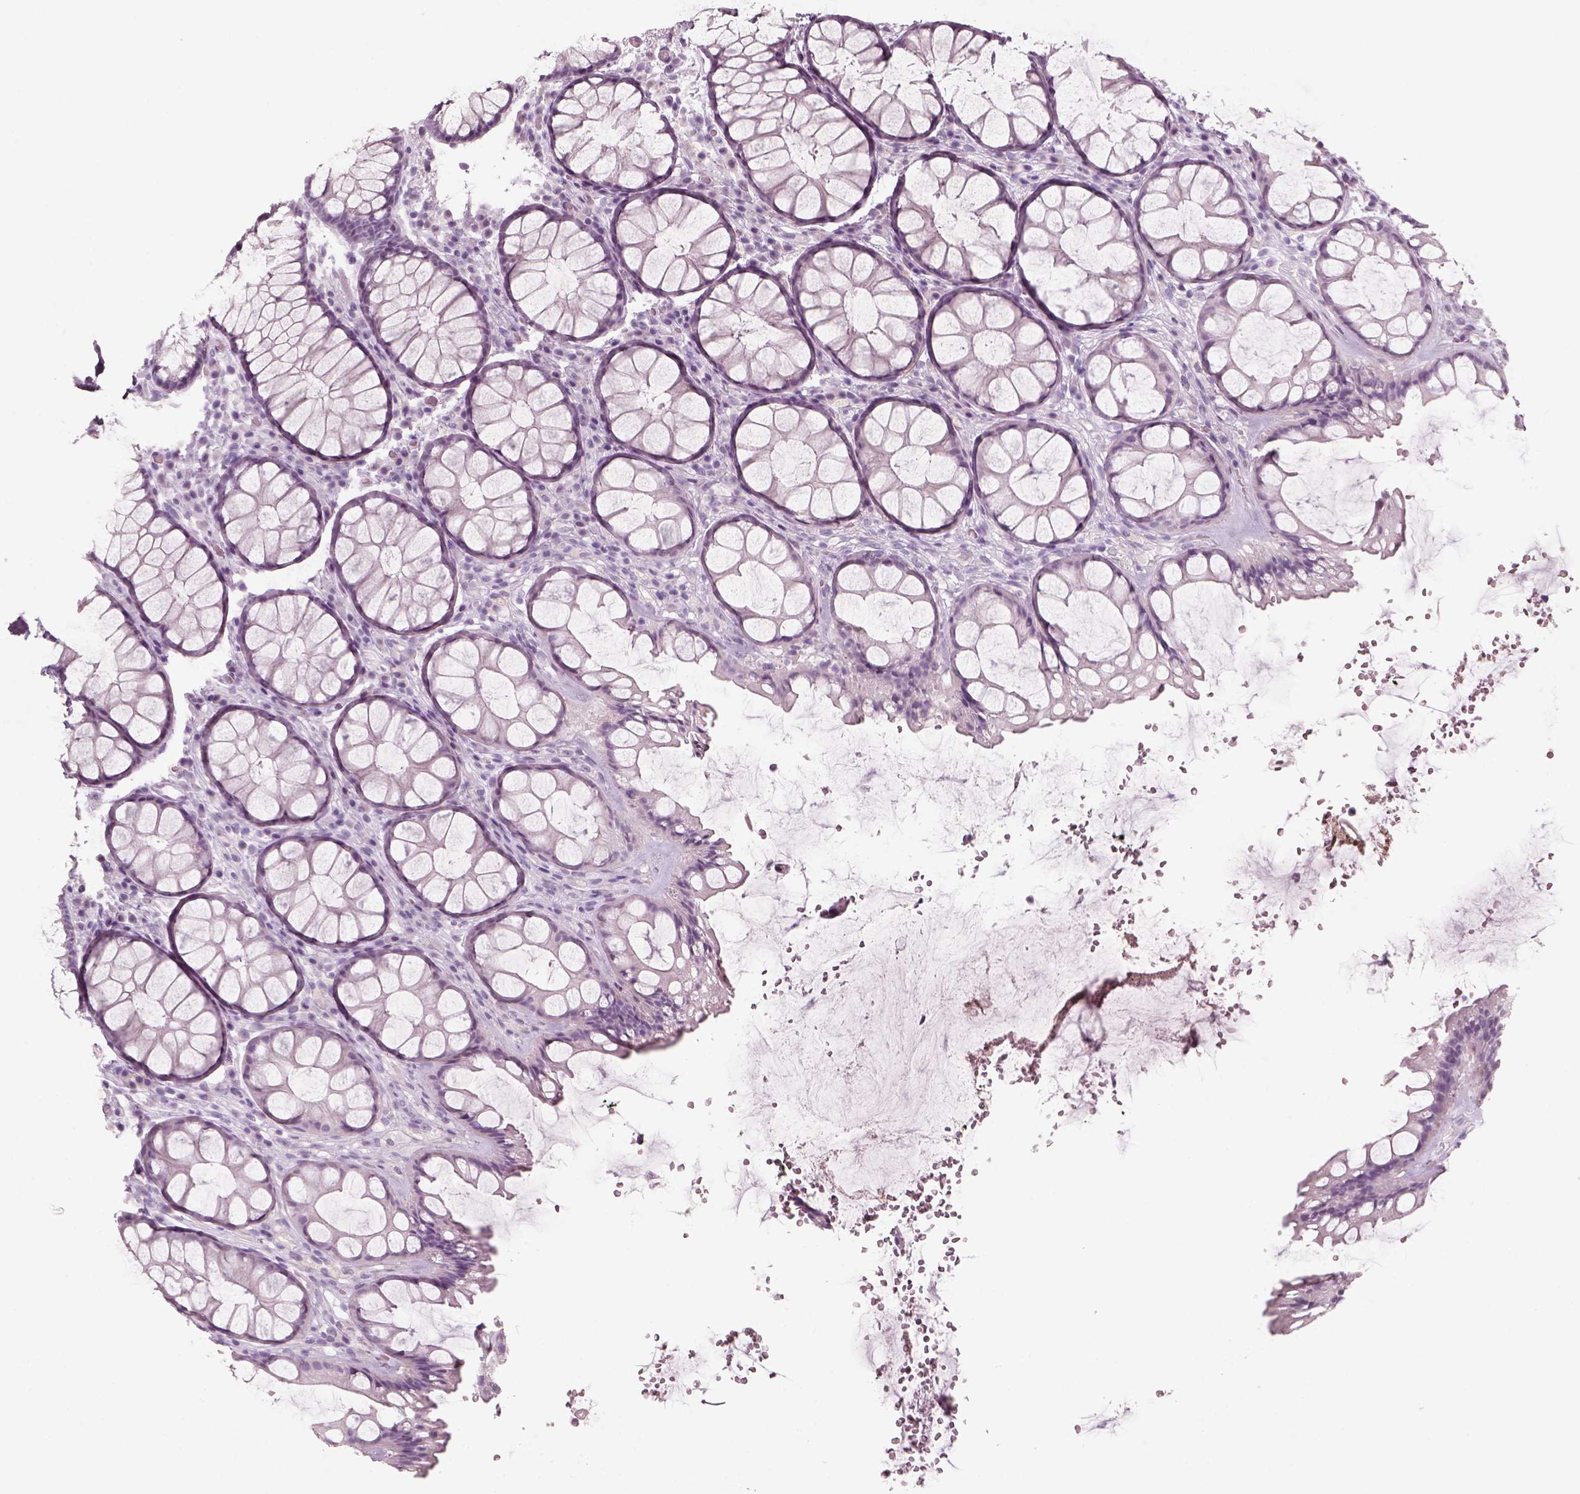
{"staining": {"intensity": "negative", "quantity": "none", "location": "none"}, "tissue": "rectum", "cell_type": "Glandular cells", "image_type": "normal", "snomed": [{"axis": "morphology", "description": "Normal tissue, NOS"}, {"axis": "topography", "description": "Rectum"}], "caption": "Immunohistochemical staining of unremarkable rectum demonstrates no significant positivity in glandular cells.", "gene": "SLC6A2", "patient": {"sex": "female", "age": 62}}